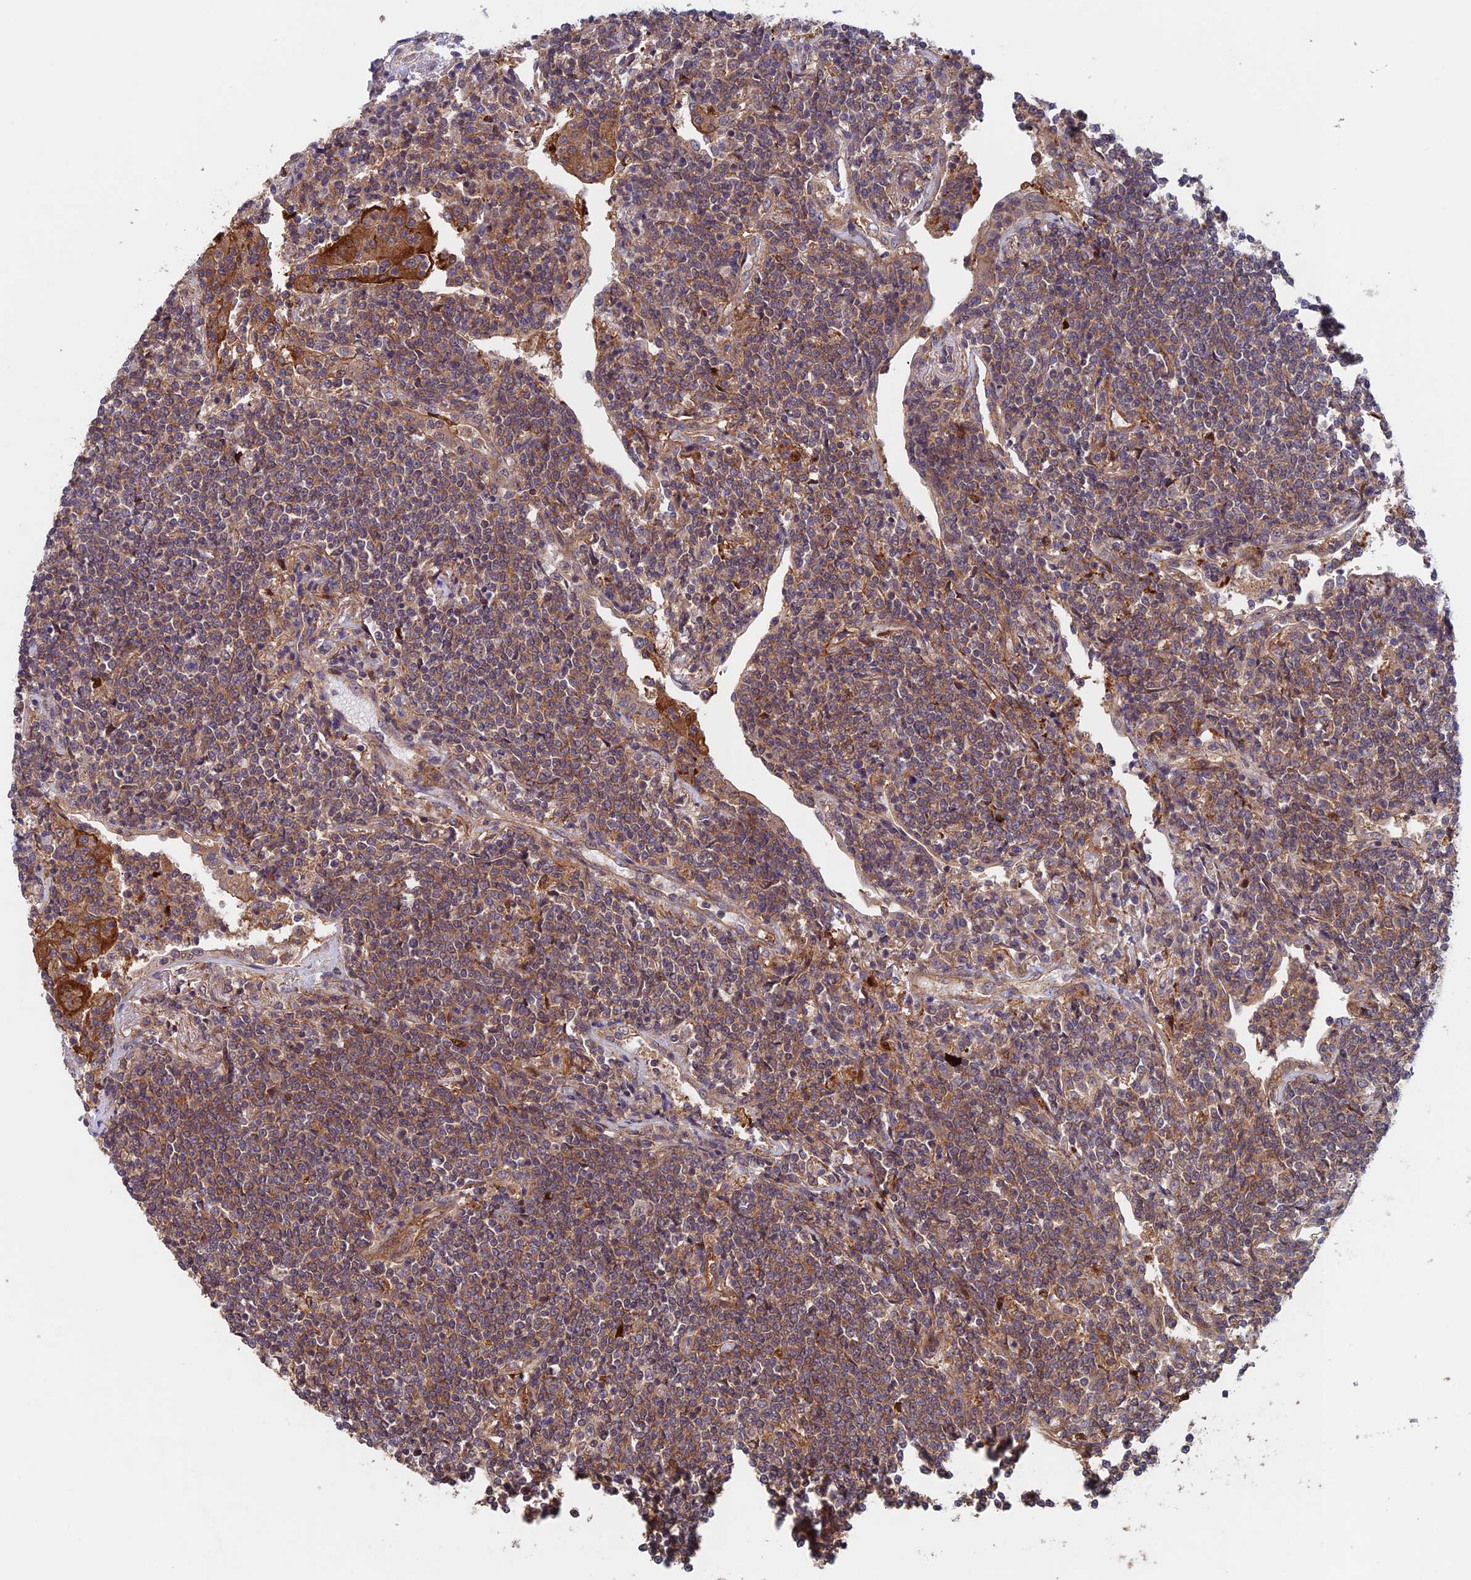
{"staining": {"intensity": "moderate", "quantity": ">75%", "location": "cytoplasmic/membranous"}, "tissue": "lymphoma", "cell_type": "Tumor cells", "image_type": "cancer", "snomed": [{"axis": "morphology", "description": "Malignant lymphoma, non-Hodgkin's type, Low grade"}, {"axis": "topography", "description": "Lung"}], "caption": "A histopathology image of malignant lymphoma, non-Hodgkin's type (low-grade) stained for a protein reveals moderate cytoplasmic/membranous brown staining in tumor cells.", "gene": "NUDT16L1", "patient": {"sex": "female", "age": 71}}